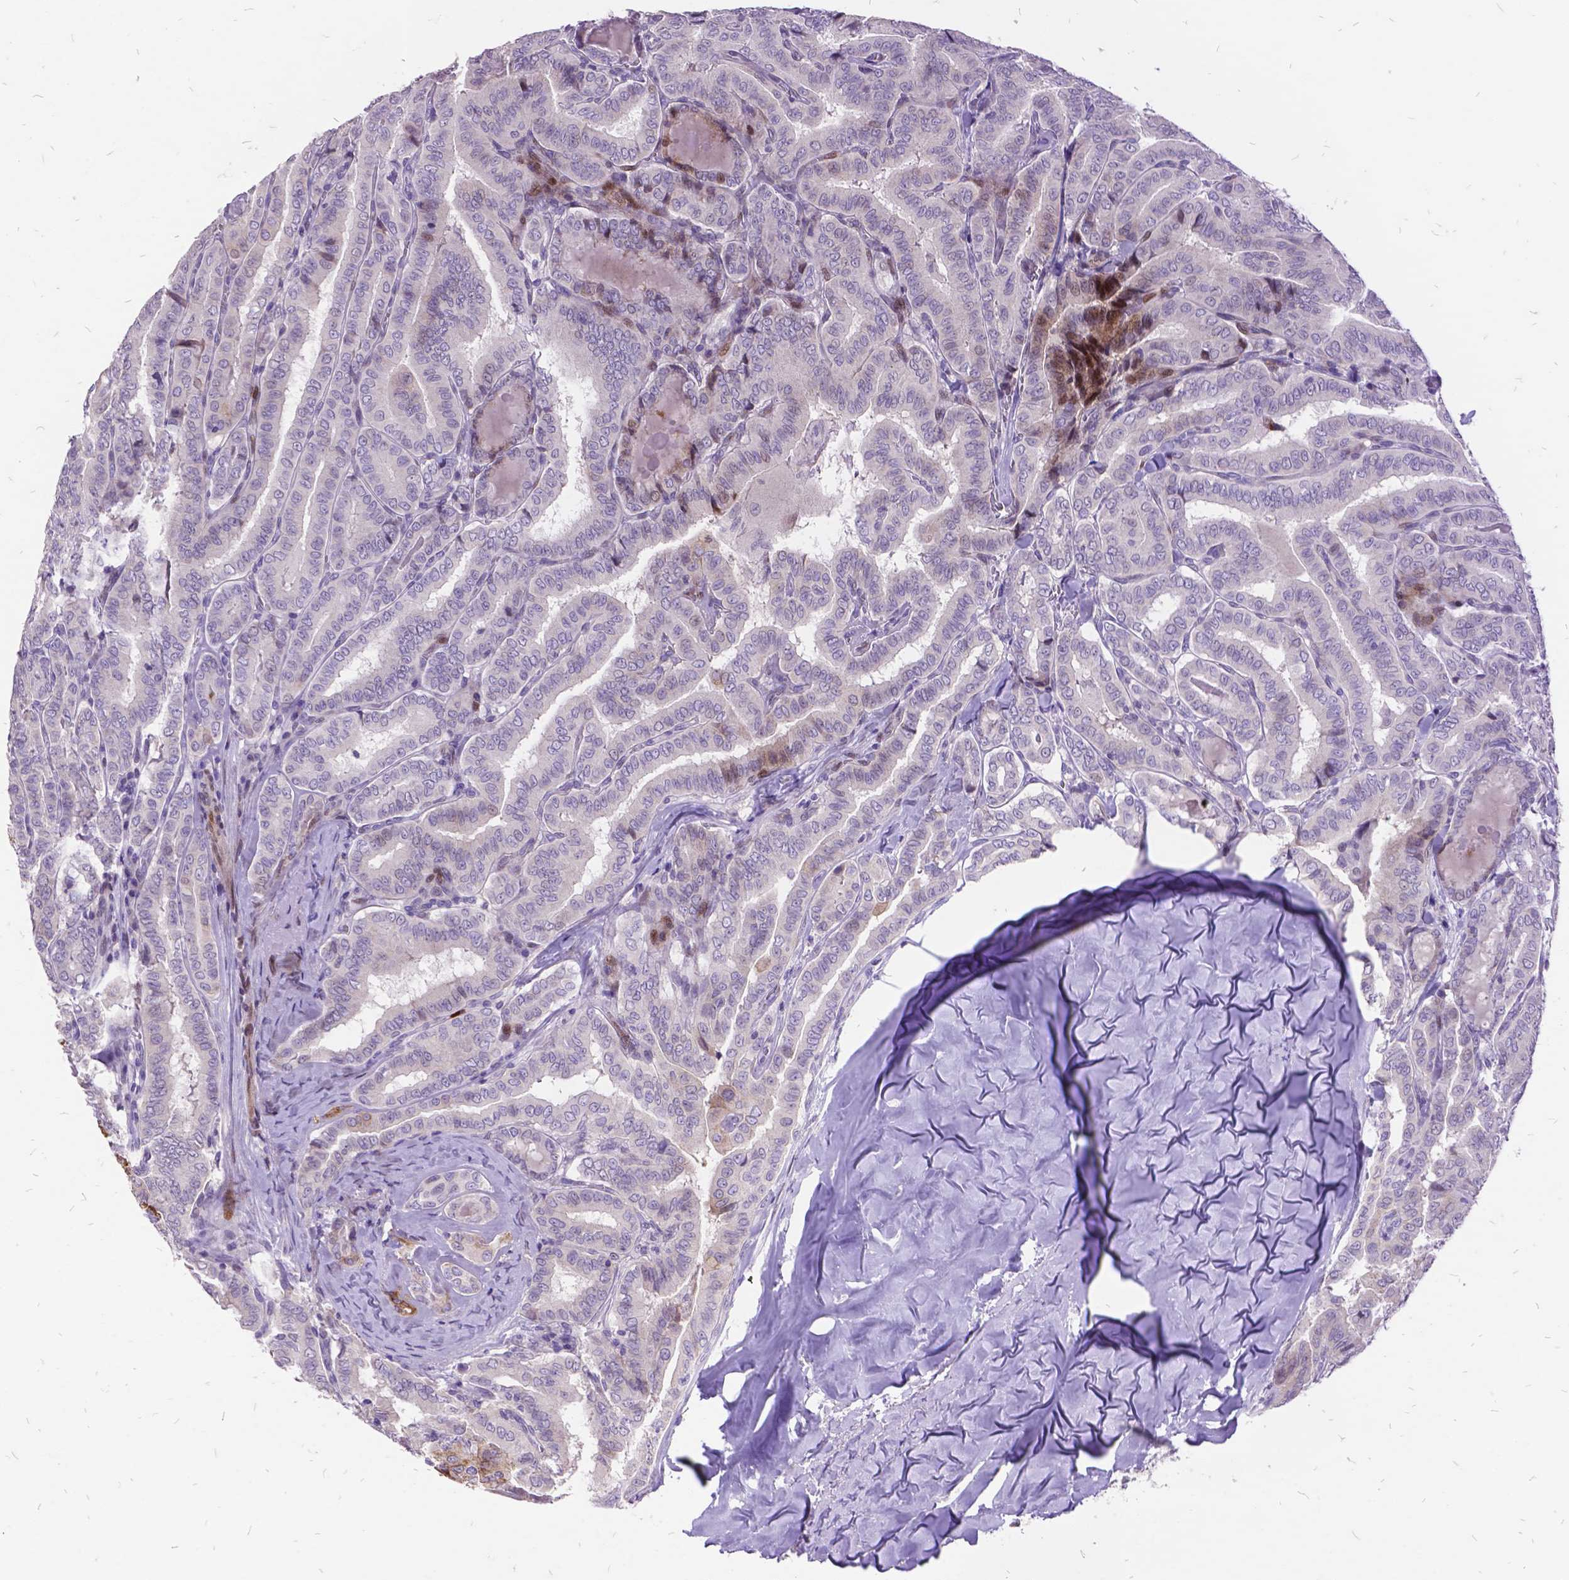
{"staining": {"intensity": "negative", "quantity": "none", "location": "none"}, "tissue": "thyroid cancer", "cell_type": "Tumor cells", "image_type": "cancer", "snomed": [{"axis": "morphology", "description": "Papillary adenocarcinoma, NOS"}, {"axis": "morphology", "description": "Papillary adenoma metastatic"}, {"axis": "topography", "description": "Thyroid gland"}], "caption": "Protein analysis of thyroid cancer (papillary adenoma metastatic) exhibits no significant positivity in tumor cells.", "gene": "ITGB6", "patient": {"sex": "female", "age": 50}}